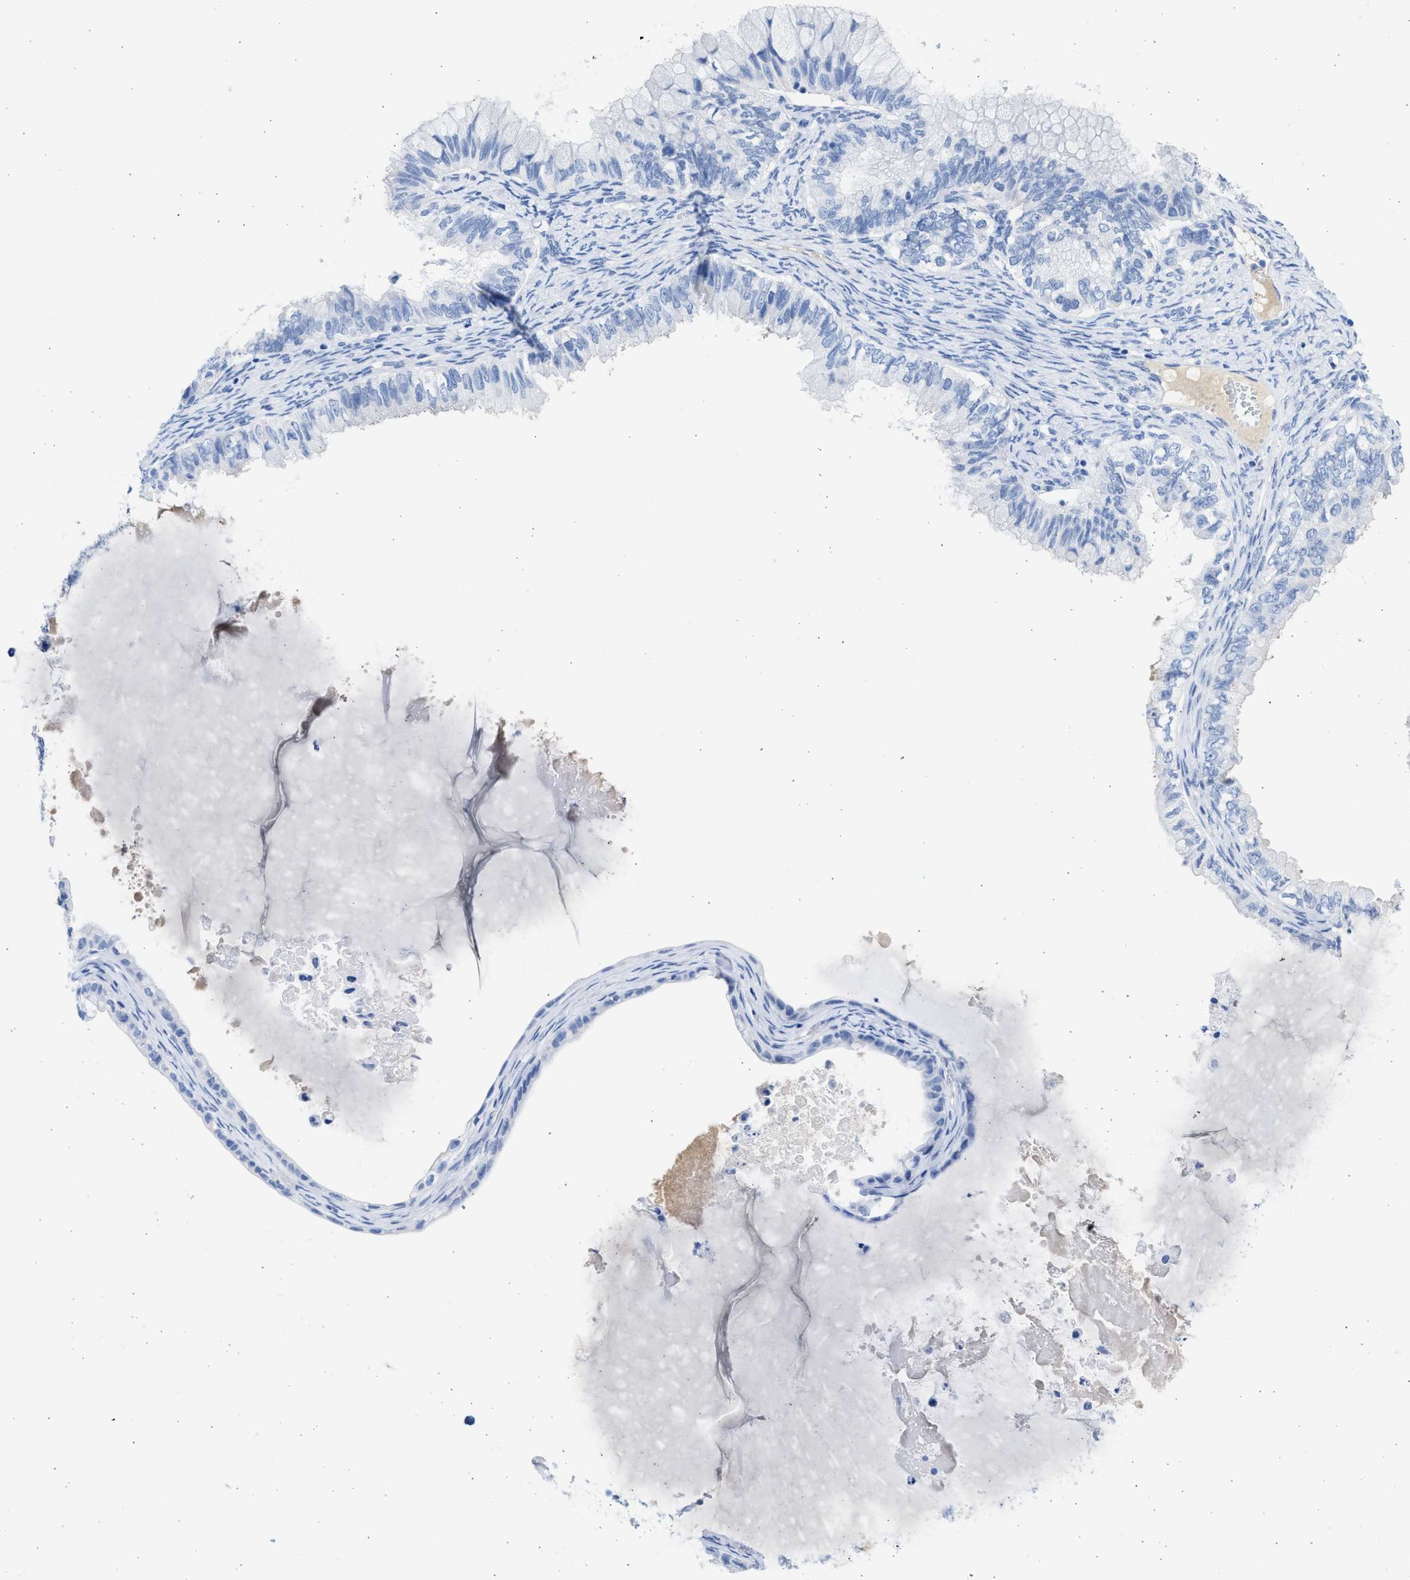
{"staining": {"intensity": "negative", "quantity": "none", "location": "none"}, "tissue": "ovarian cancer", "cell_type": "Tumor cells", "image_type": "cancer", "snomed": [{"axis": "morphology", "description": "Cystadenocarcinoma, mucinous, NOS"}, {"axis": "topography", "description": "Ovary"}], "caption": "Immunohistochemistry (IHC) of human ovarian cancer displays no positivity in tumor cells. Nuclei are stained in blue.", "gene": "SPATA3", "patient": {"sex": "female", "age": 80}}